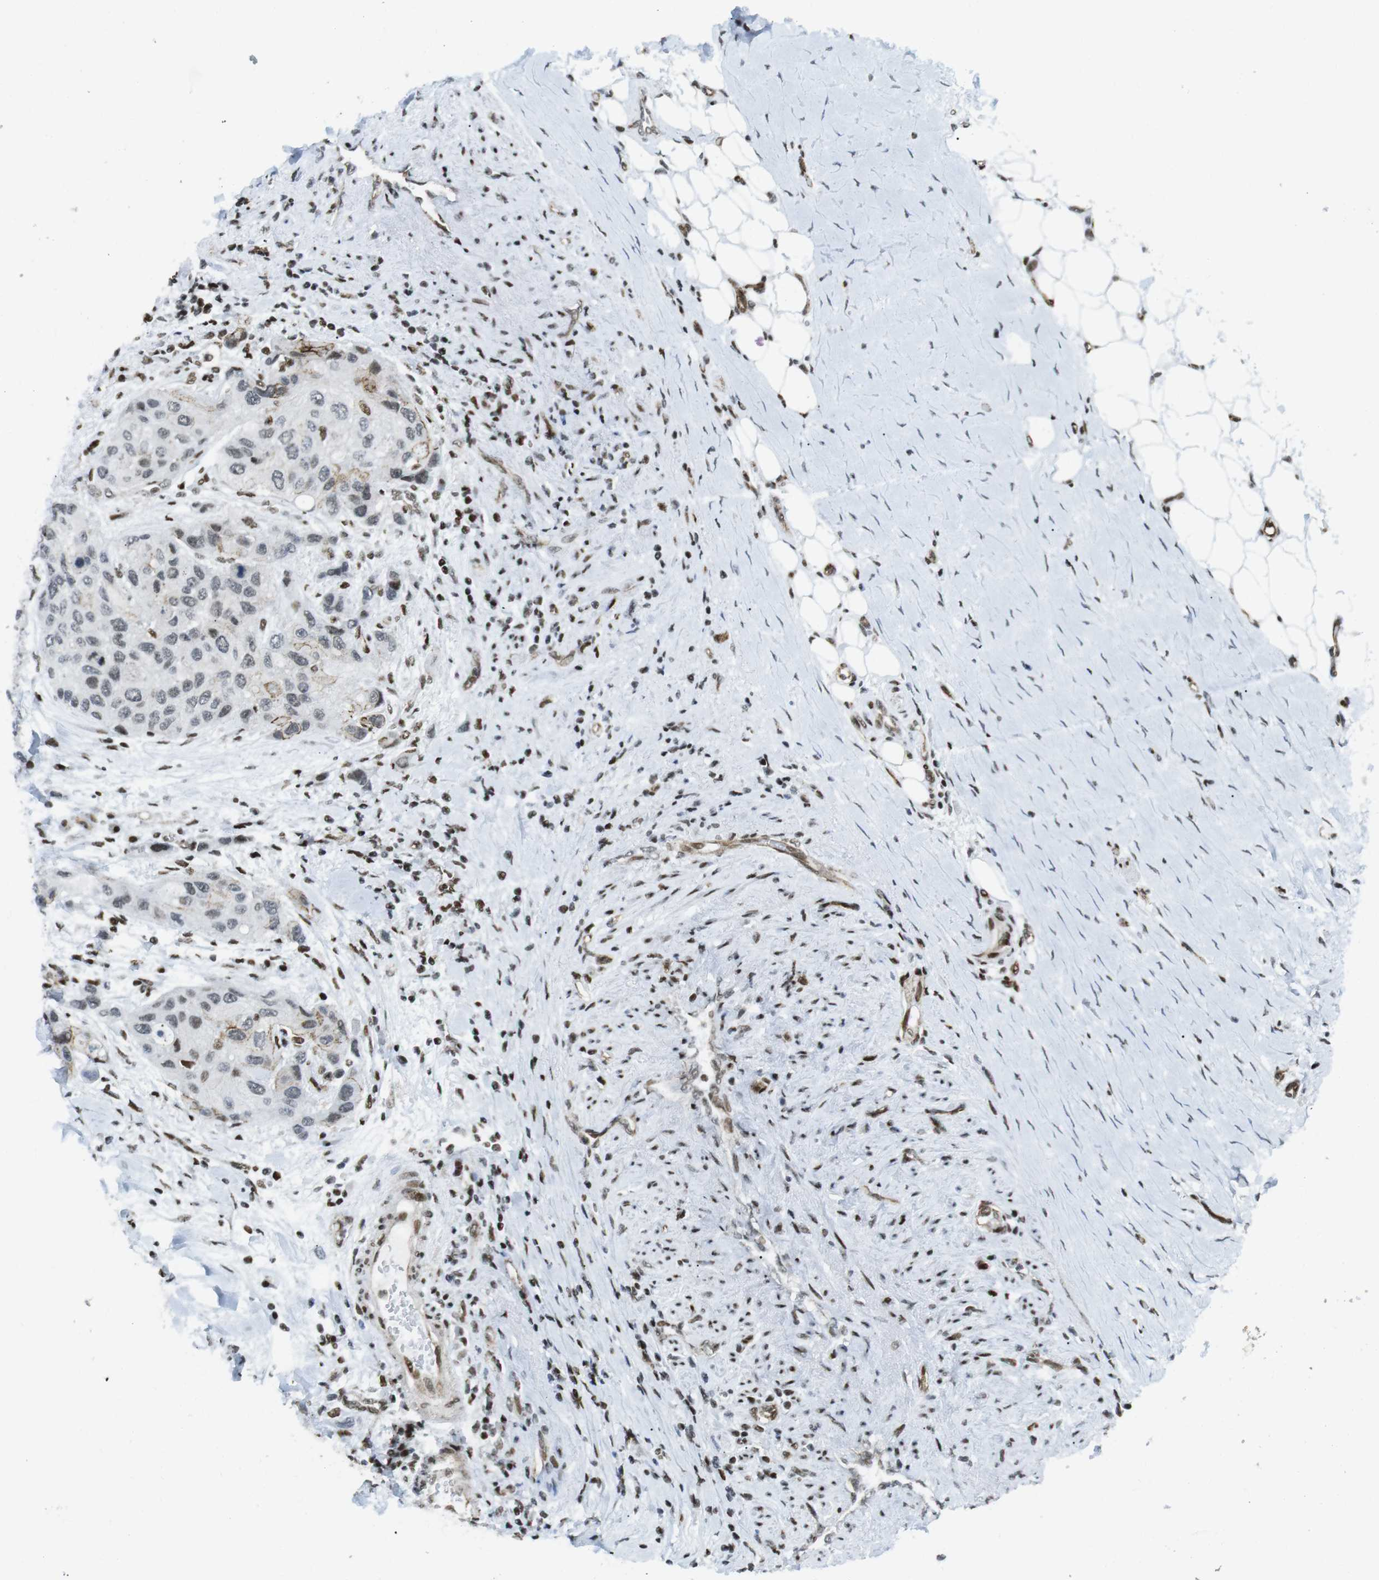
{"staining": {"intensity": "weak", "quantity": "25%-75%", "location": "nuclear"}, "tissue": "urothelial cancer", "cell_type": "Tumor cells", "image_type": "cancer", "snomed": [{"axis": "morphology", "description": "Urothelial carcinoma, High grade"}, {"axis": "topography", "description": "Urinary bladder"}], "caption": "Immunohistochemical staining of human urothelial carcinoma (high-grade) exhibits weak nuclear protein expression in about 25%-75% of tumor cells.", "gene": "ARID1A", "patient": {"sex": "female", "age": 56}}